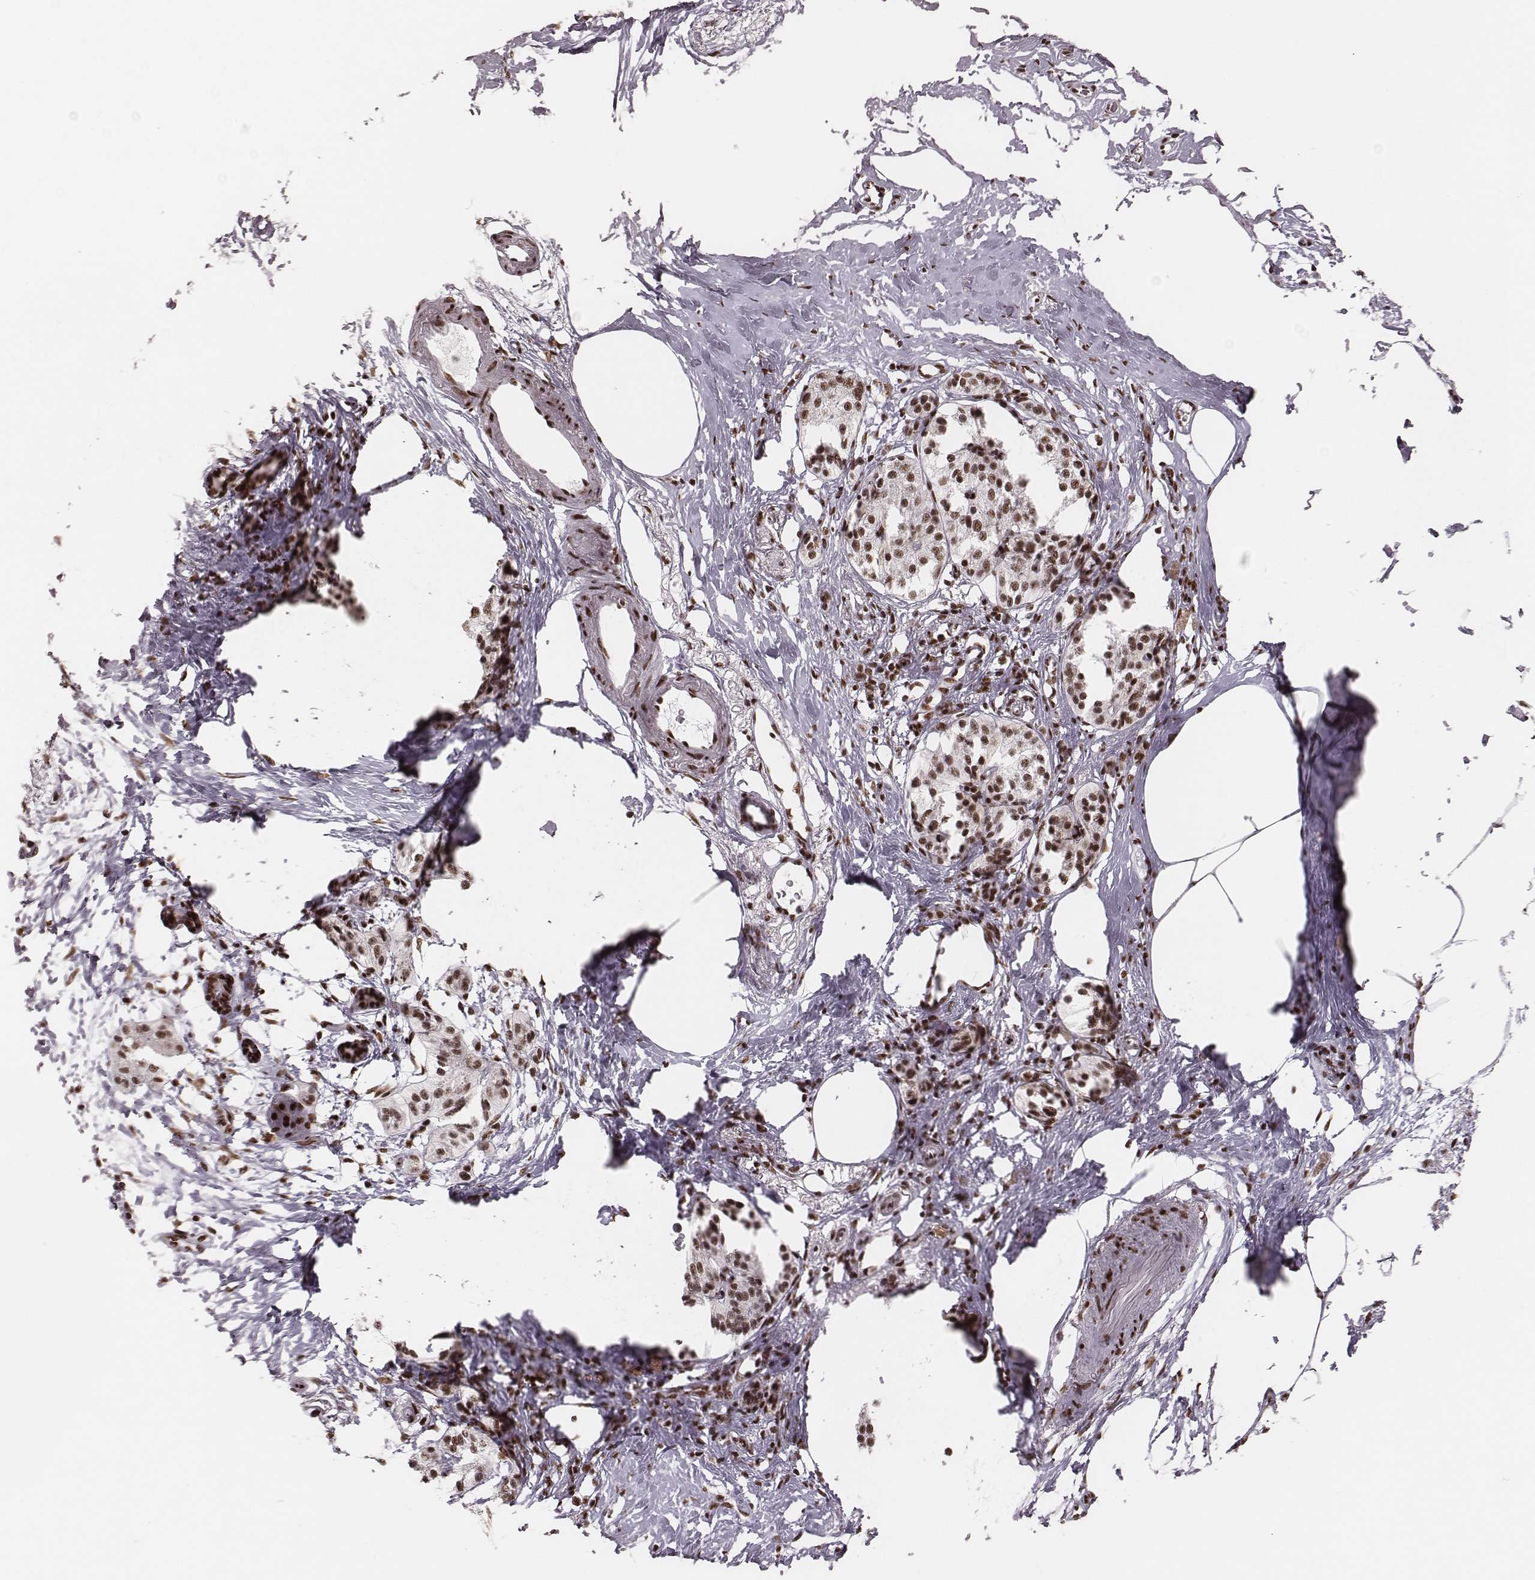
{"staining": {"intensity": "strong", "quantity": ">75%", "location": "nuclear"}, "tissue": "pancreatic cancer", "cell_type": "Tumor cells", "image_type": "cancer", "snomed": [{"axis": "morphology", "description": "Adenocarcinoma, NOS"}, {"axis": "topography", "description": "Pancreas"}], "caption": "Immunohistochemical staining of human adenocarcinoma (pancreatic) demonstrates strong nuclear protein staining in about >75% of tumor cells.", "gene": "LUC7L", "patient": {"sex": "female", "age": 72}}